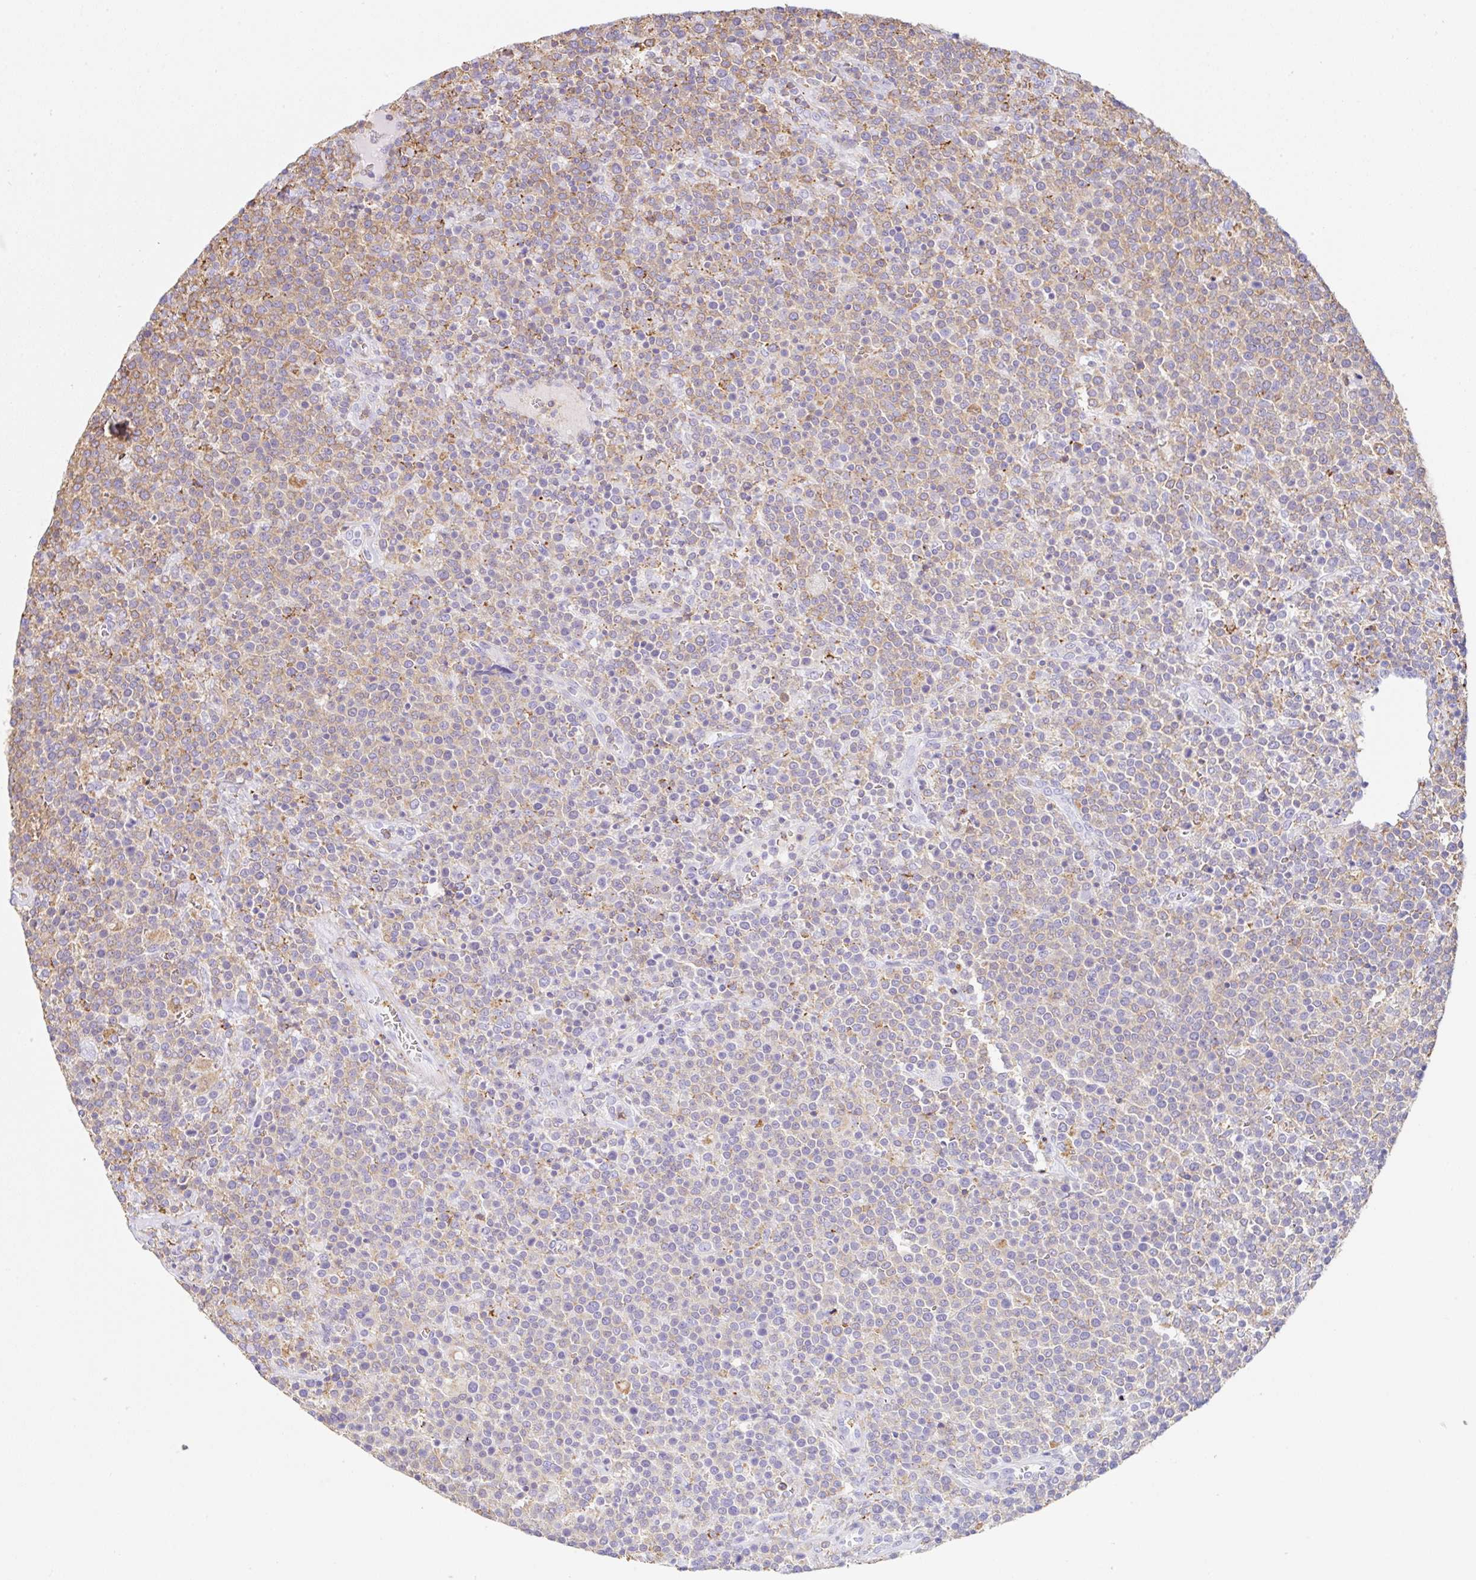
{"staining": {"intensity": "weak", "quantity": "25%-75%", "location": "cytoplasmic/membranous"}, "tissue": "lymphoma", "cell_type": "Tumor cells", "image_type": "cancer", "snomed": [{"axis": "morphology", "description": "Malignant lymphoma, non-Hodgkin's type, High grade"}, {"axis": "topography", "description": "Lymph node"}], "caption": "Protein expression analysis of human high-grade malignant lymphoma, non-Hodgkin's type reveals weak cytoplasmic/membranous staining in about 25%-75% of tumor cells.", "gene": "MTTP", "patient": {"sex": "male", "age": 61}}